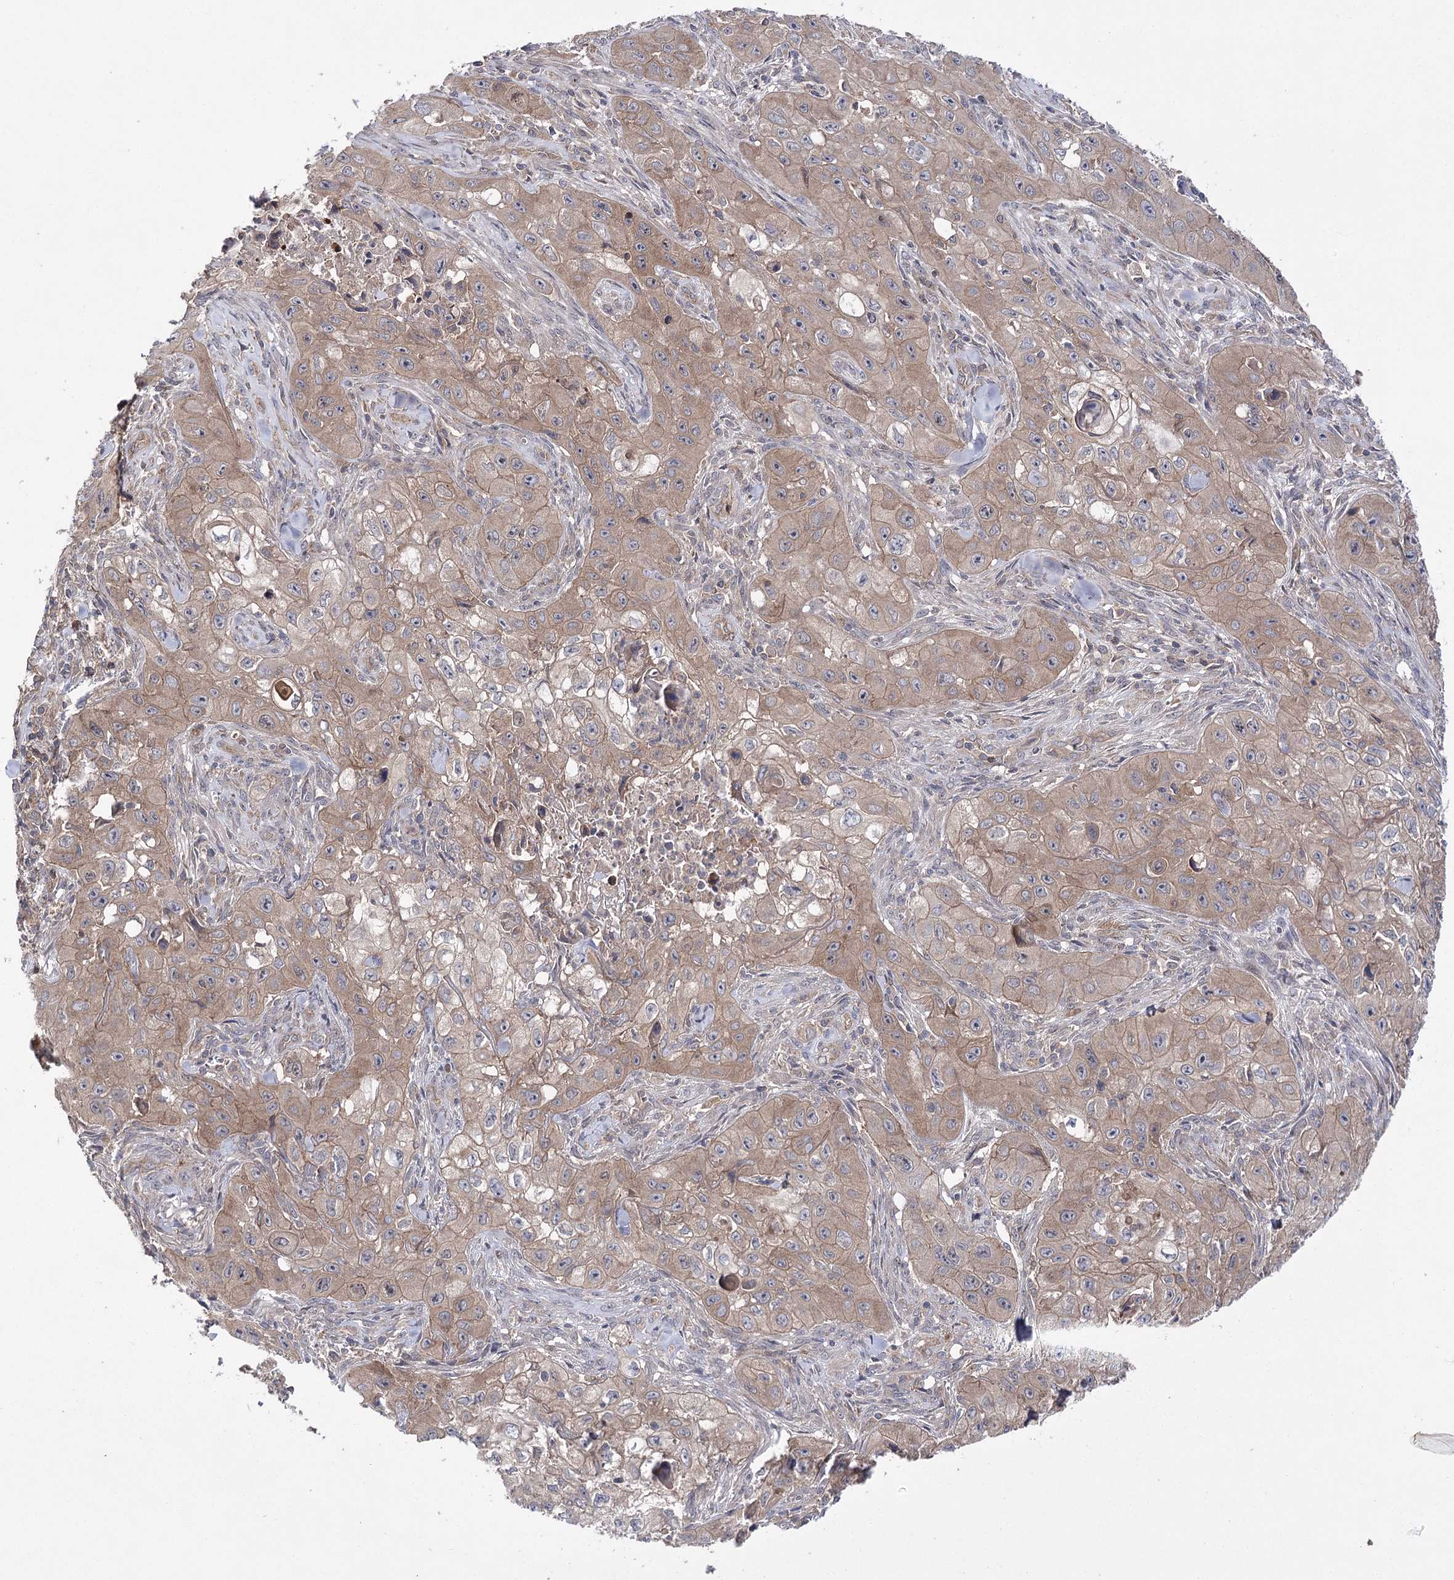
{"staining": {"intensity": "moderate", "quantity": ">75%", "location": "cytoplasmic/membranous"}, "tissue": "skin cancer", "cell_type": "Tumor cells", "image_type": "cancer", "snomed": [{"axis": "morphology", "description": "Squamous cell carcinoma, NOS"}, {"axis": "topography", "description": "Skin"}, {"axis": "topography", "description": "Subcutis"}], "caption": "A high-resolution image shows immunohistochemistry (IHC) staining of skin squamous cell carcinoma, which displays moderate cytoplasmic/membranous expression in approximately >75% of tumor cells.", "gene": "BCR", "patient": {"sex": "male", "age": 73}}